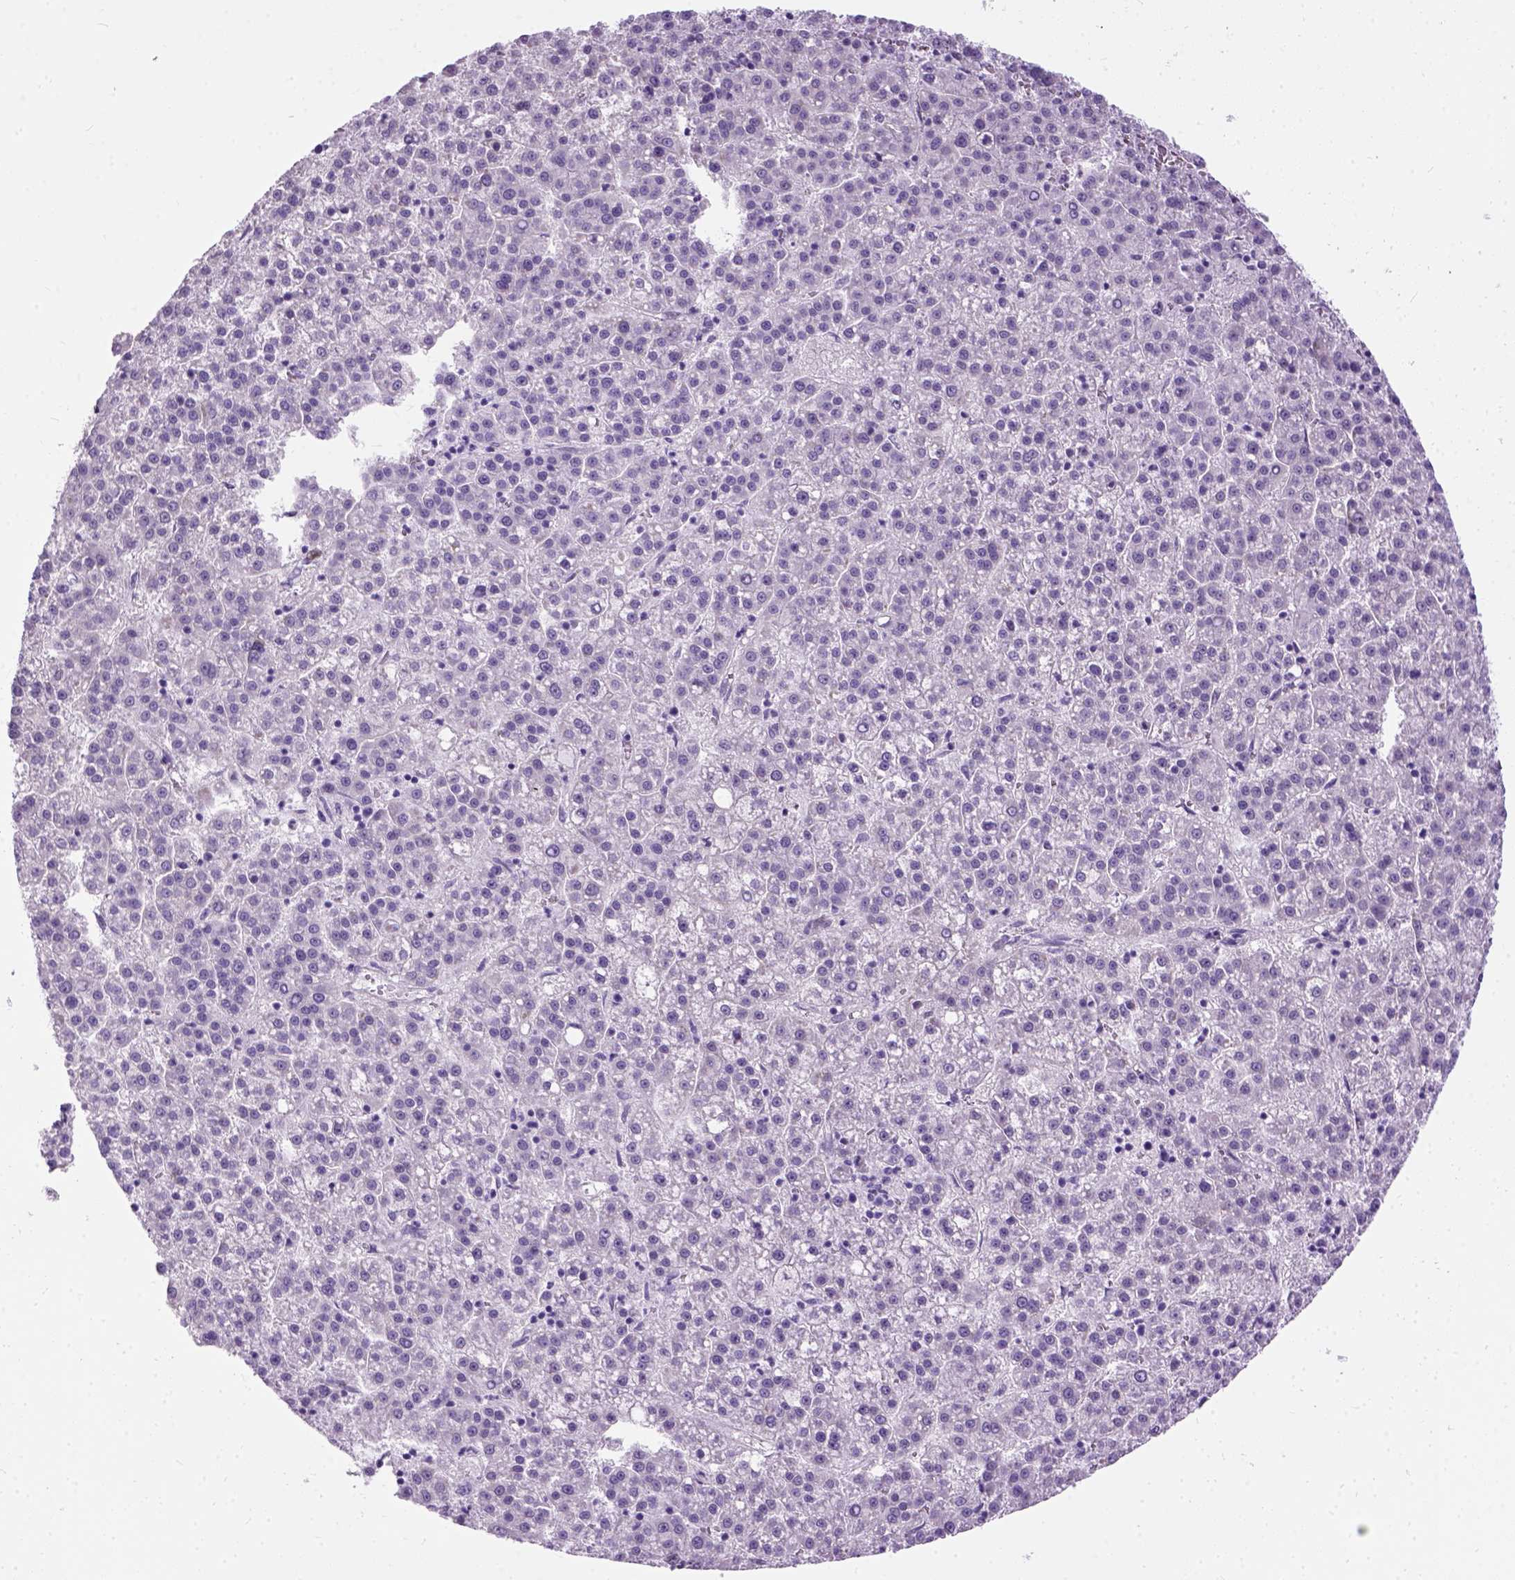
{"staining": {"intensity": "negative", "quantity": "none", "location": "none"}, "tissue": "liver cancer", "cell_type": "Tumor cells", "image_type": "cancer", "snomed": [{"axis": "morphology", "description": "Carcinoma, Hepatocellular, NOS"}, {"axis": "topography", "description": "Liver"}], "caption": "IHC histopathology image of neoplastic tissue: human liver cancer stained with DAB exhibits no significant protein staining in tumor cells. The staining was performed using DAB to visualize the protein expression in brown, while the nuclei were stained in blue with hematoxylin (Magnification: 20x).", "gene": "AXDND1", "patient": {"sex": "female", "age": 58}}